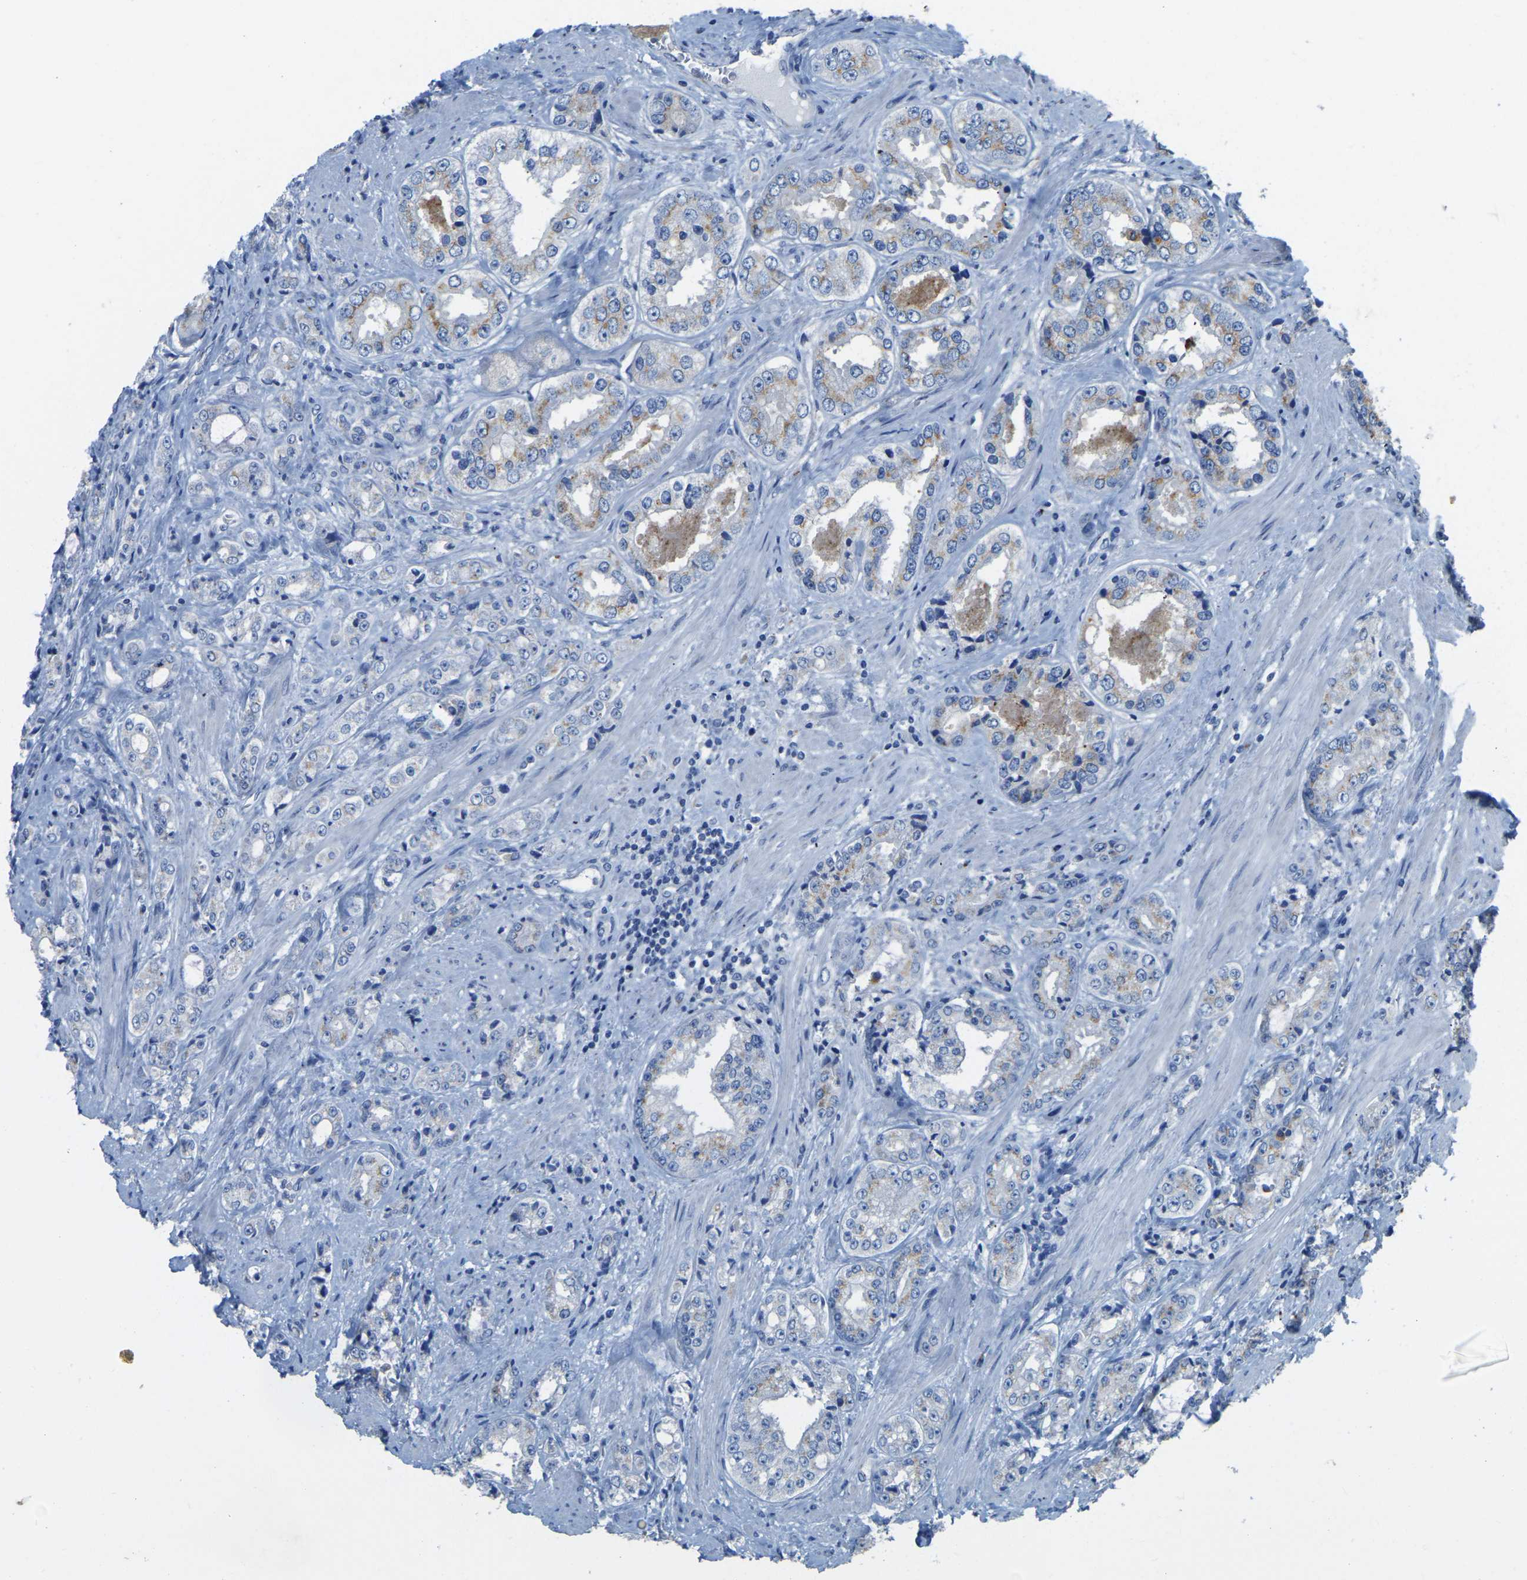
{"staining": {"intensity": "weak", "quantity": "<25%", "location": "cytoplasmic/membranous"}, "tissue": "prostate cancer", "cell_type": "Tumor cells", "image_type": "cancer", "snomed": [{"axis": "morphology", "description": "Adenocarcinoma, High grade"}, {"axis": "topography", "description": "Prostate"}], "caption": "Tumor cells show no significant protein positivity in prostate cancer (adenocarcinoma (high-grade)).", "gene": "FAM174A", "patient": {"sex": "male", "age": 61}}